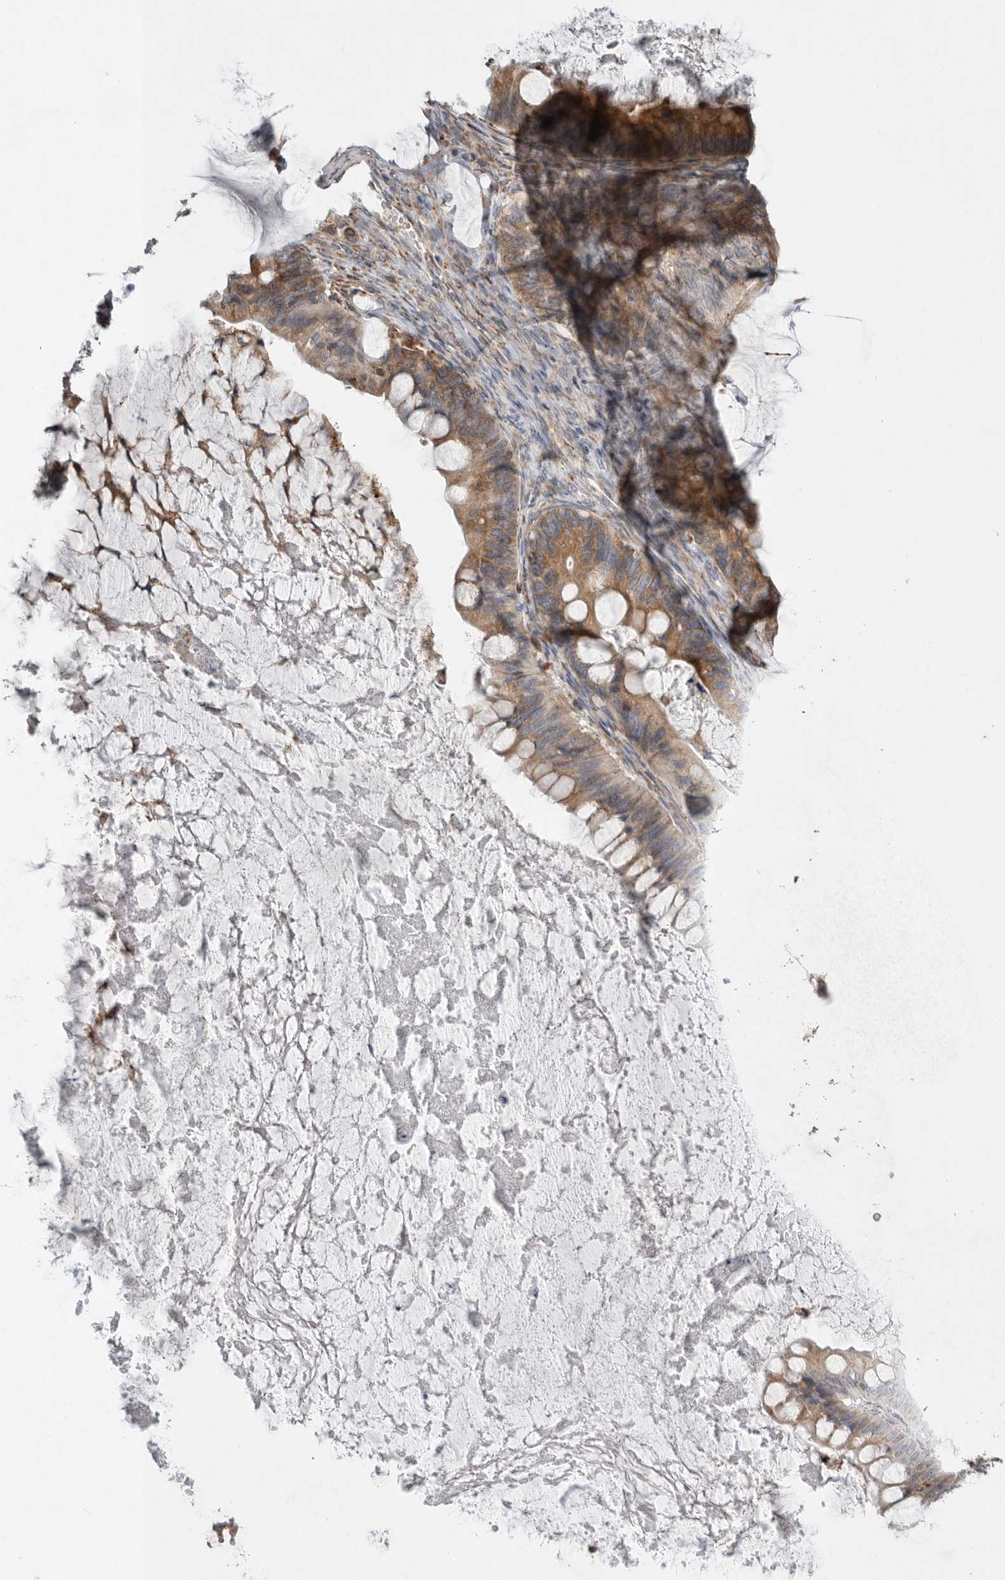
{"staining": {"intensity": "moderate", "quantity": ">75%", "location": "cytoplasmic/membranous"}, "tissue": "ovarian cancer", "cell_type": "Tumor cells", "image_type": "cancer", "snomed": [{"axis": "morphology", "description": "Cystadenocarcinoma, mucinous, NOS"}, {"axis": "topography", "description": "Ovary"}], "caption": "Ovarian mucinous cystadenocarcinoma tissue exhibits moderate cytoplasmic/membranous positivity in about >75% of tumor cells, visualized by immunohistochemistry.", "gene": "GANAB", "patient": {"sex": "female", "age": 61}}